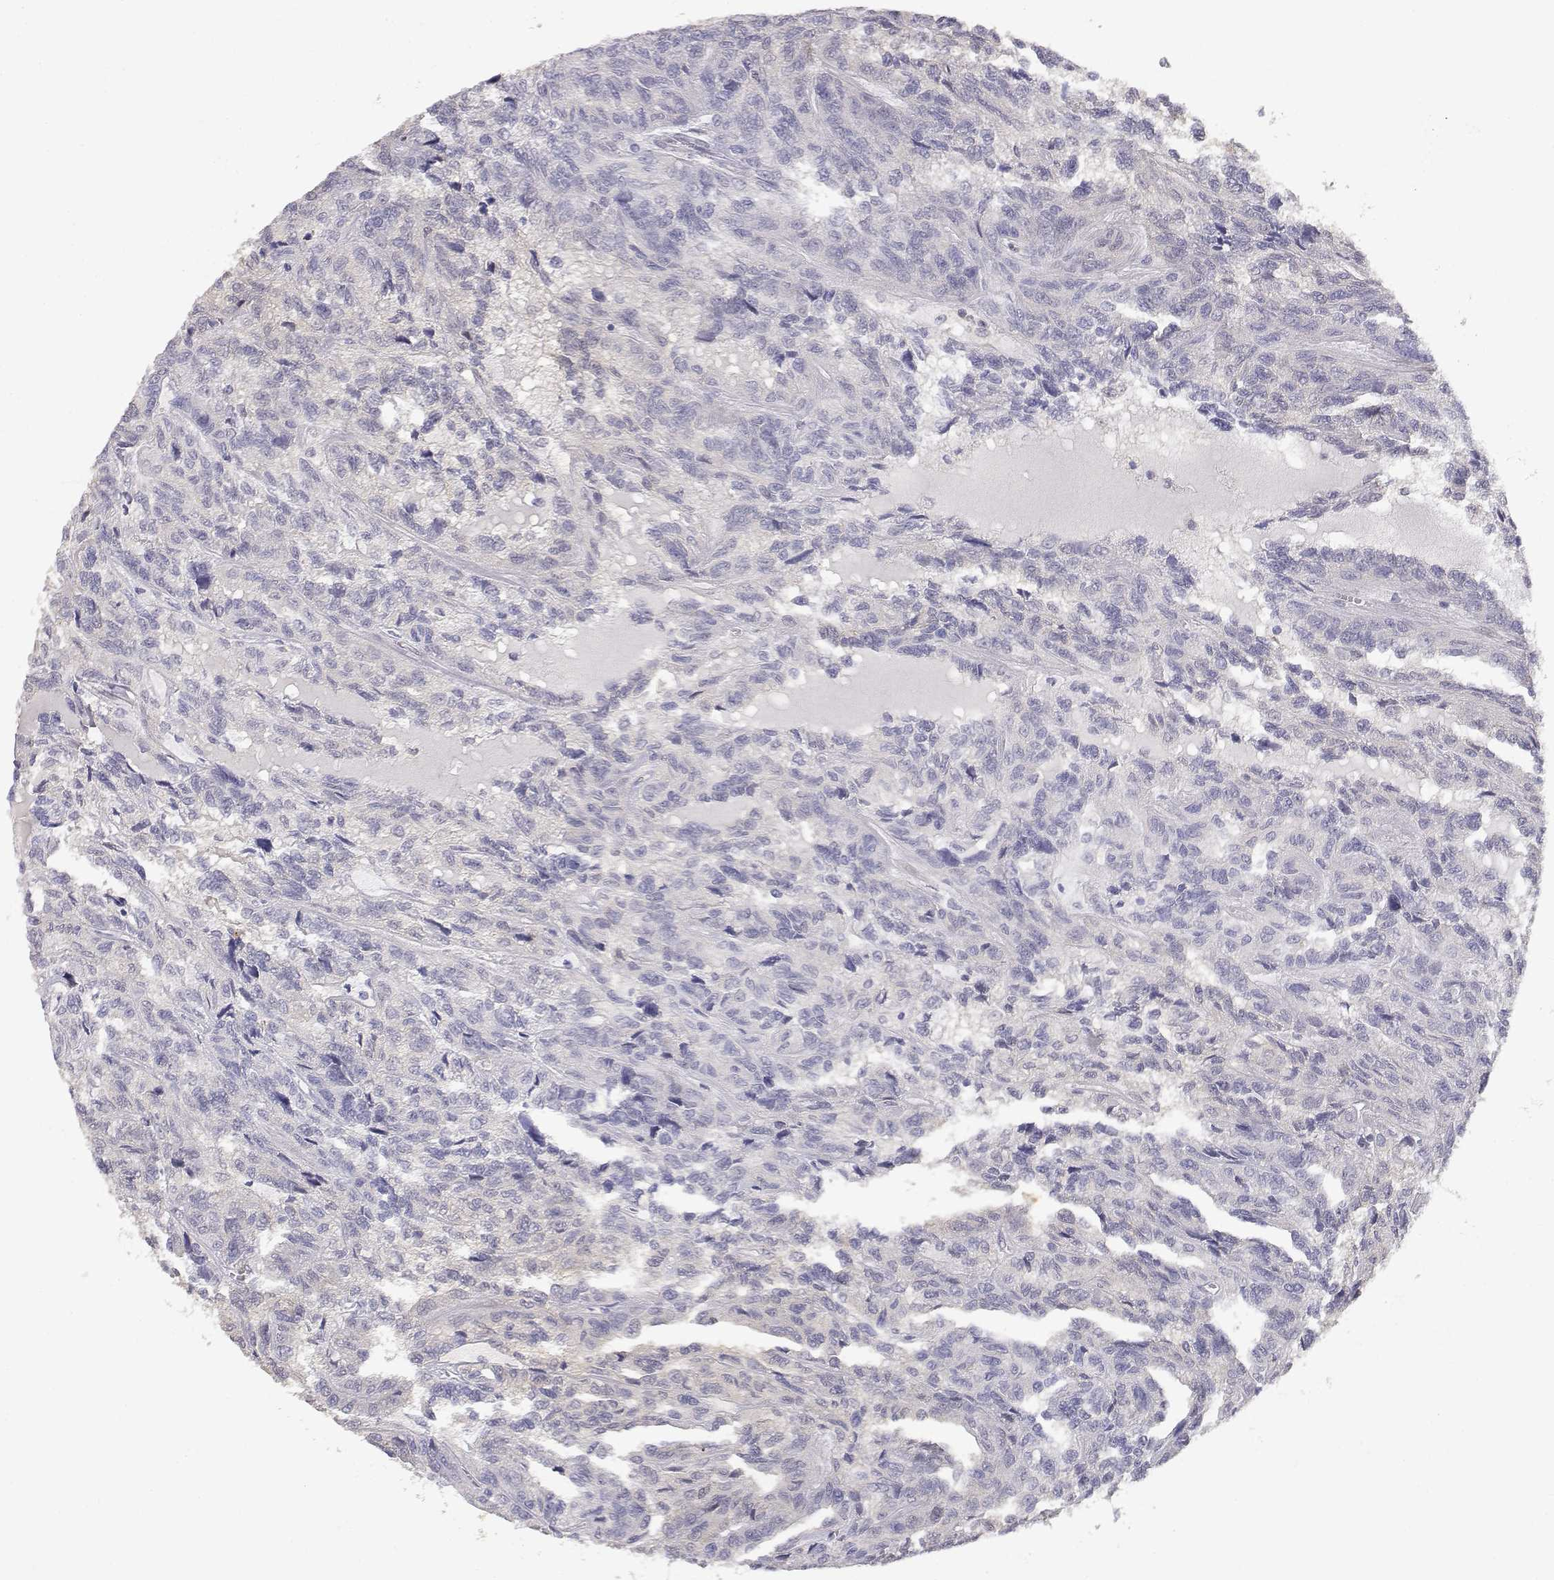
{"staining": {"intensity": "negative", "quantity": "none", "location": "none"}, "tissue": "renal cancer", "cell_type": "Tumor cells", "image_type": "cancer", "snomed": [{"axis": "morphology", "description": "Adenocarcinoma, NOS"}, {"axis": "topography", "description": "Kidney"}], "caption": "IHC of human renal cancer demonstrates no staining in tumor cells.", "gene": "ADA", "patient": {"sex": "male", "age": 79}}